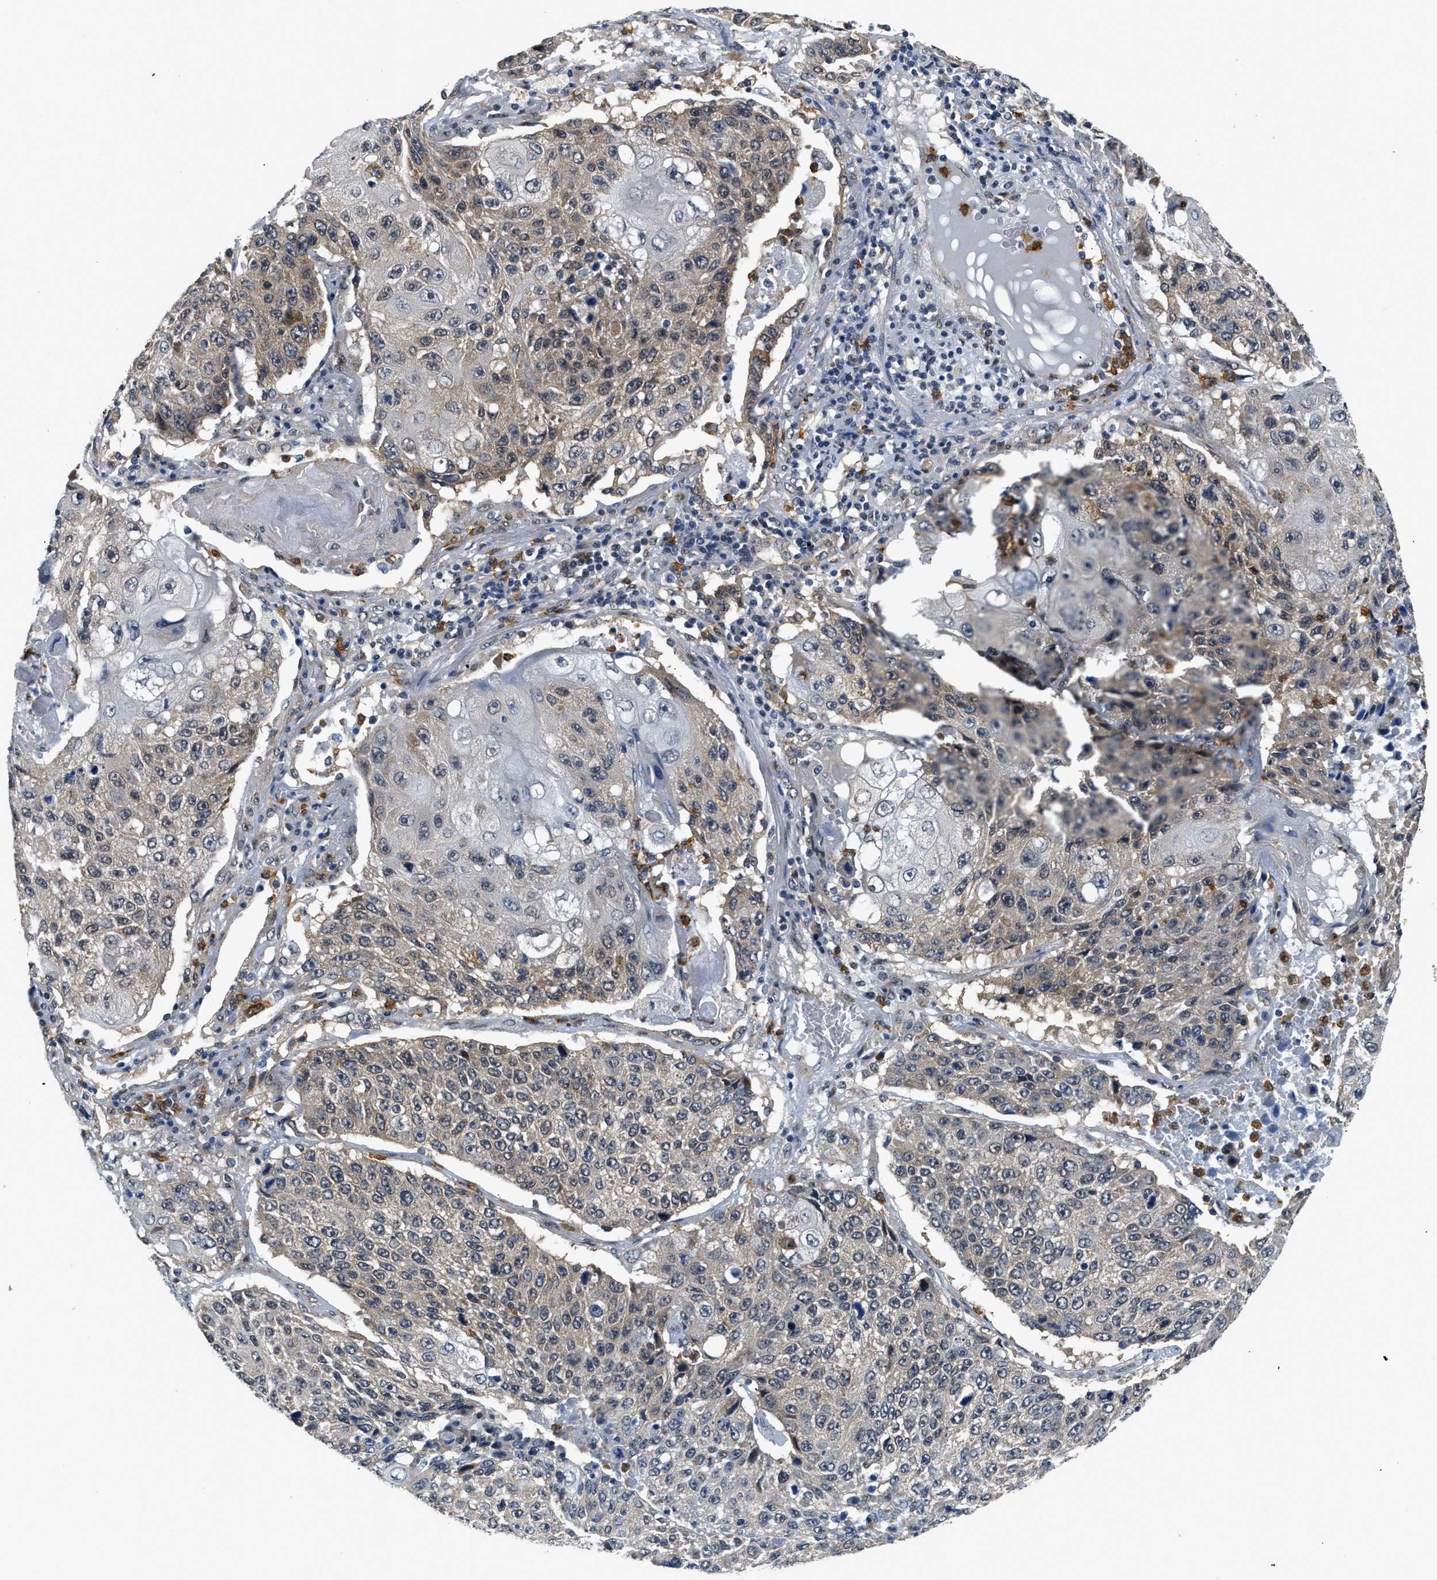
{"staining": {"intensity": "moderate", "quantity": "25%-75%", "location": "cytoplasmic/membranous"}, "tissue": "lung cancer", "cell_type": "Tumor cells", "image_type": "cancer", "snomed": [{"axis": "morphology", "description": "Squamous cell carcinoma, NOS"}, {"axis": "topography", "description": "Lung"}], "caption": "IHC (DAB) staining of human lung cancer (squamous cell carcinoma) exhibits moderate cytoplasmic/membranous protein expression in about 25%-75% of tumor cells.", "gene": "SMAD4", "patient": {"sex": "male", "age": 61}}